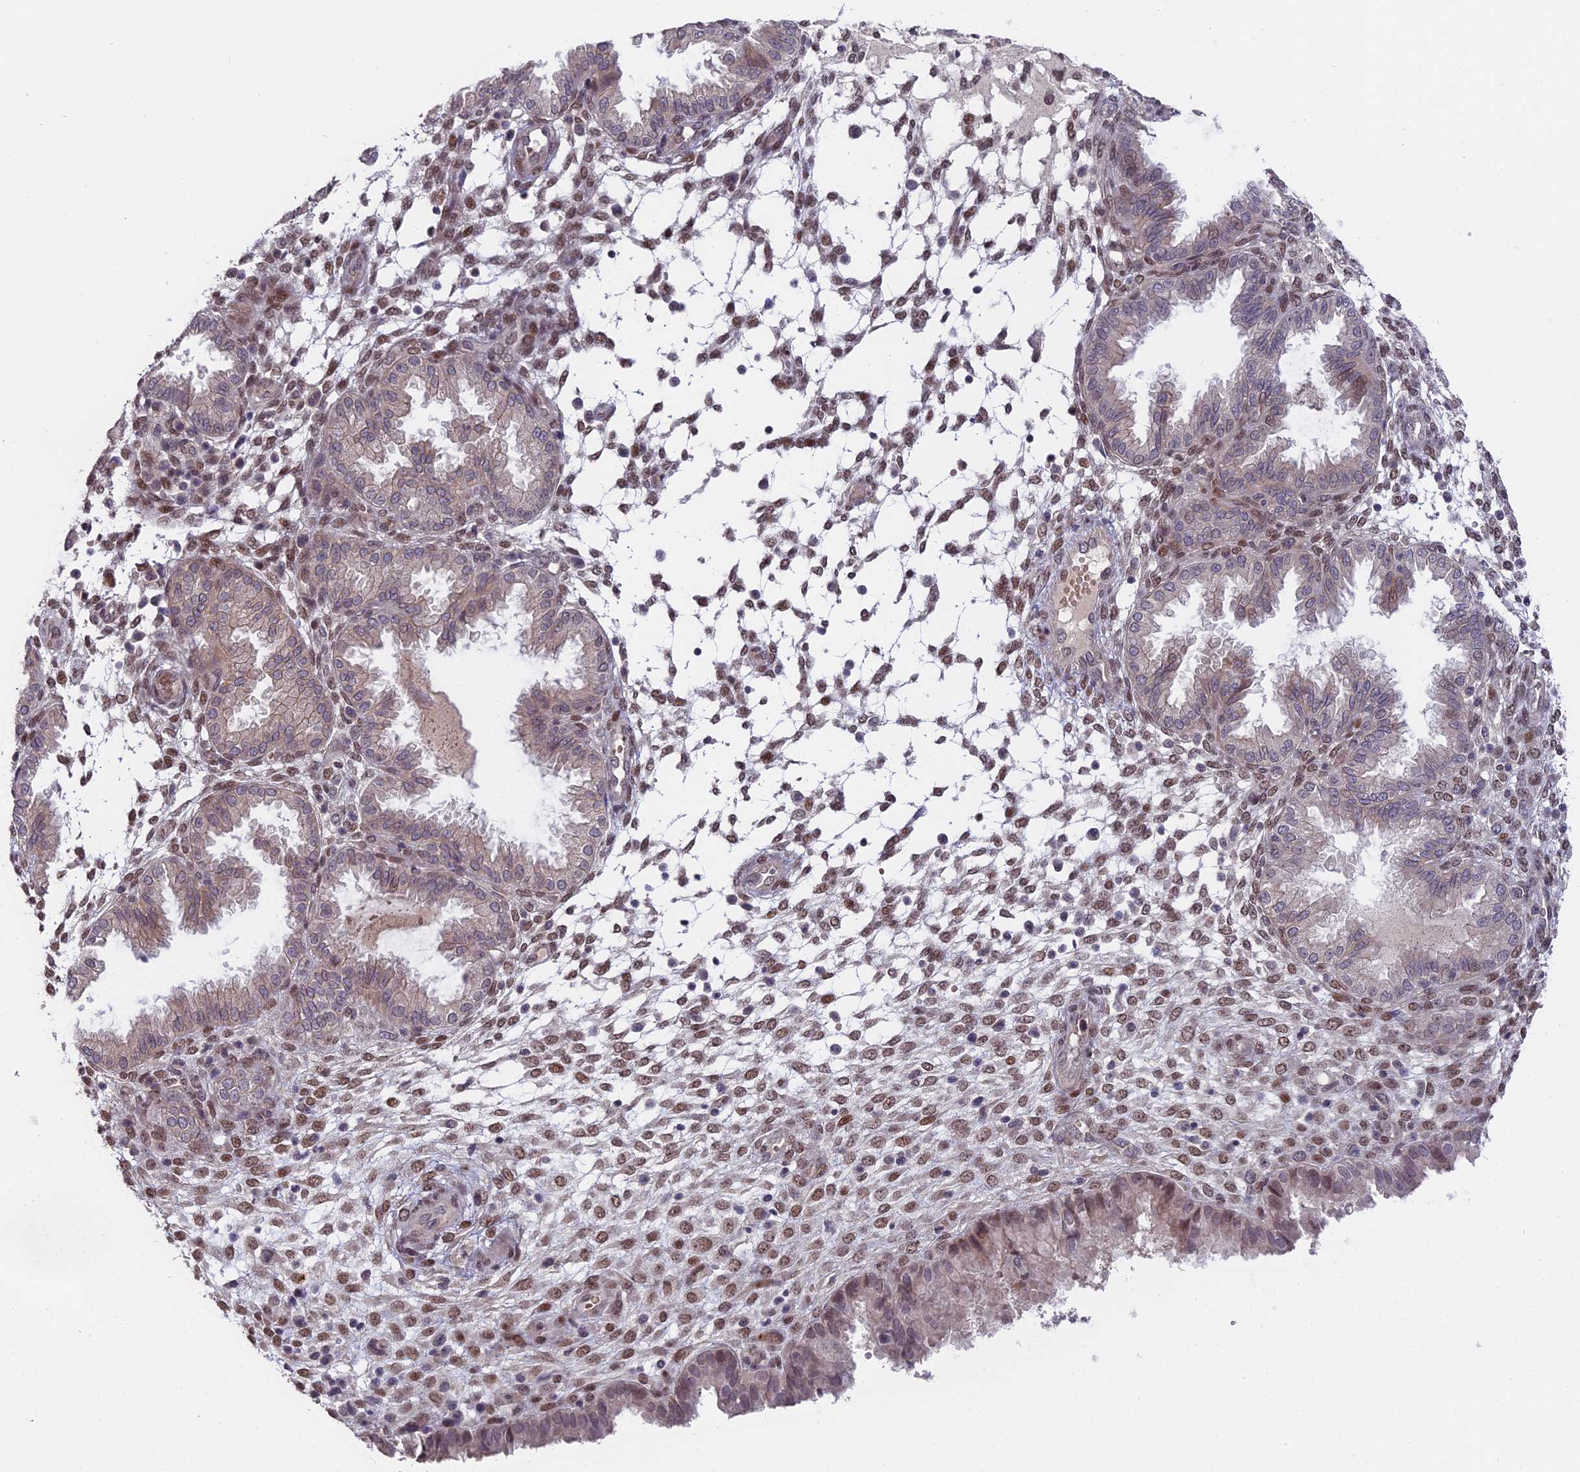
{"staining": {"intensity": "moderate", "quantity": "<25%", "location": "nuclear"}, "tissue": "endometrium", "cell_type": "Cells in endometrial stroma", "image_type": "normal", "snomed": [{"axis": "morphology", "description": "Normal tissue, NOS"}, {"axis": "topography", "description": "Endometrium"}], "caption": "Protein staining shows moderate nuclear positivity in about <25% of cells in endometrial stroma in unremarkable endometrium. (DAB (3,3'-diaminobenzidine) IHC, brown staining for protein, blue staining for nuclei).", "gene": "PYGO1", "patient": {"sex": "female", "age": 33}}